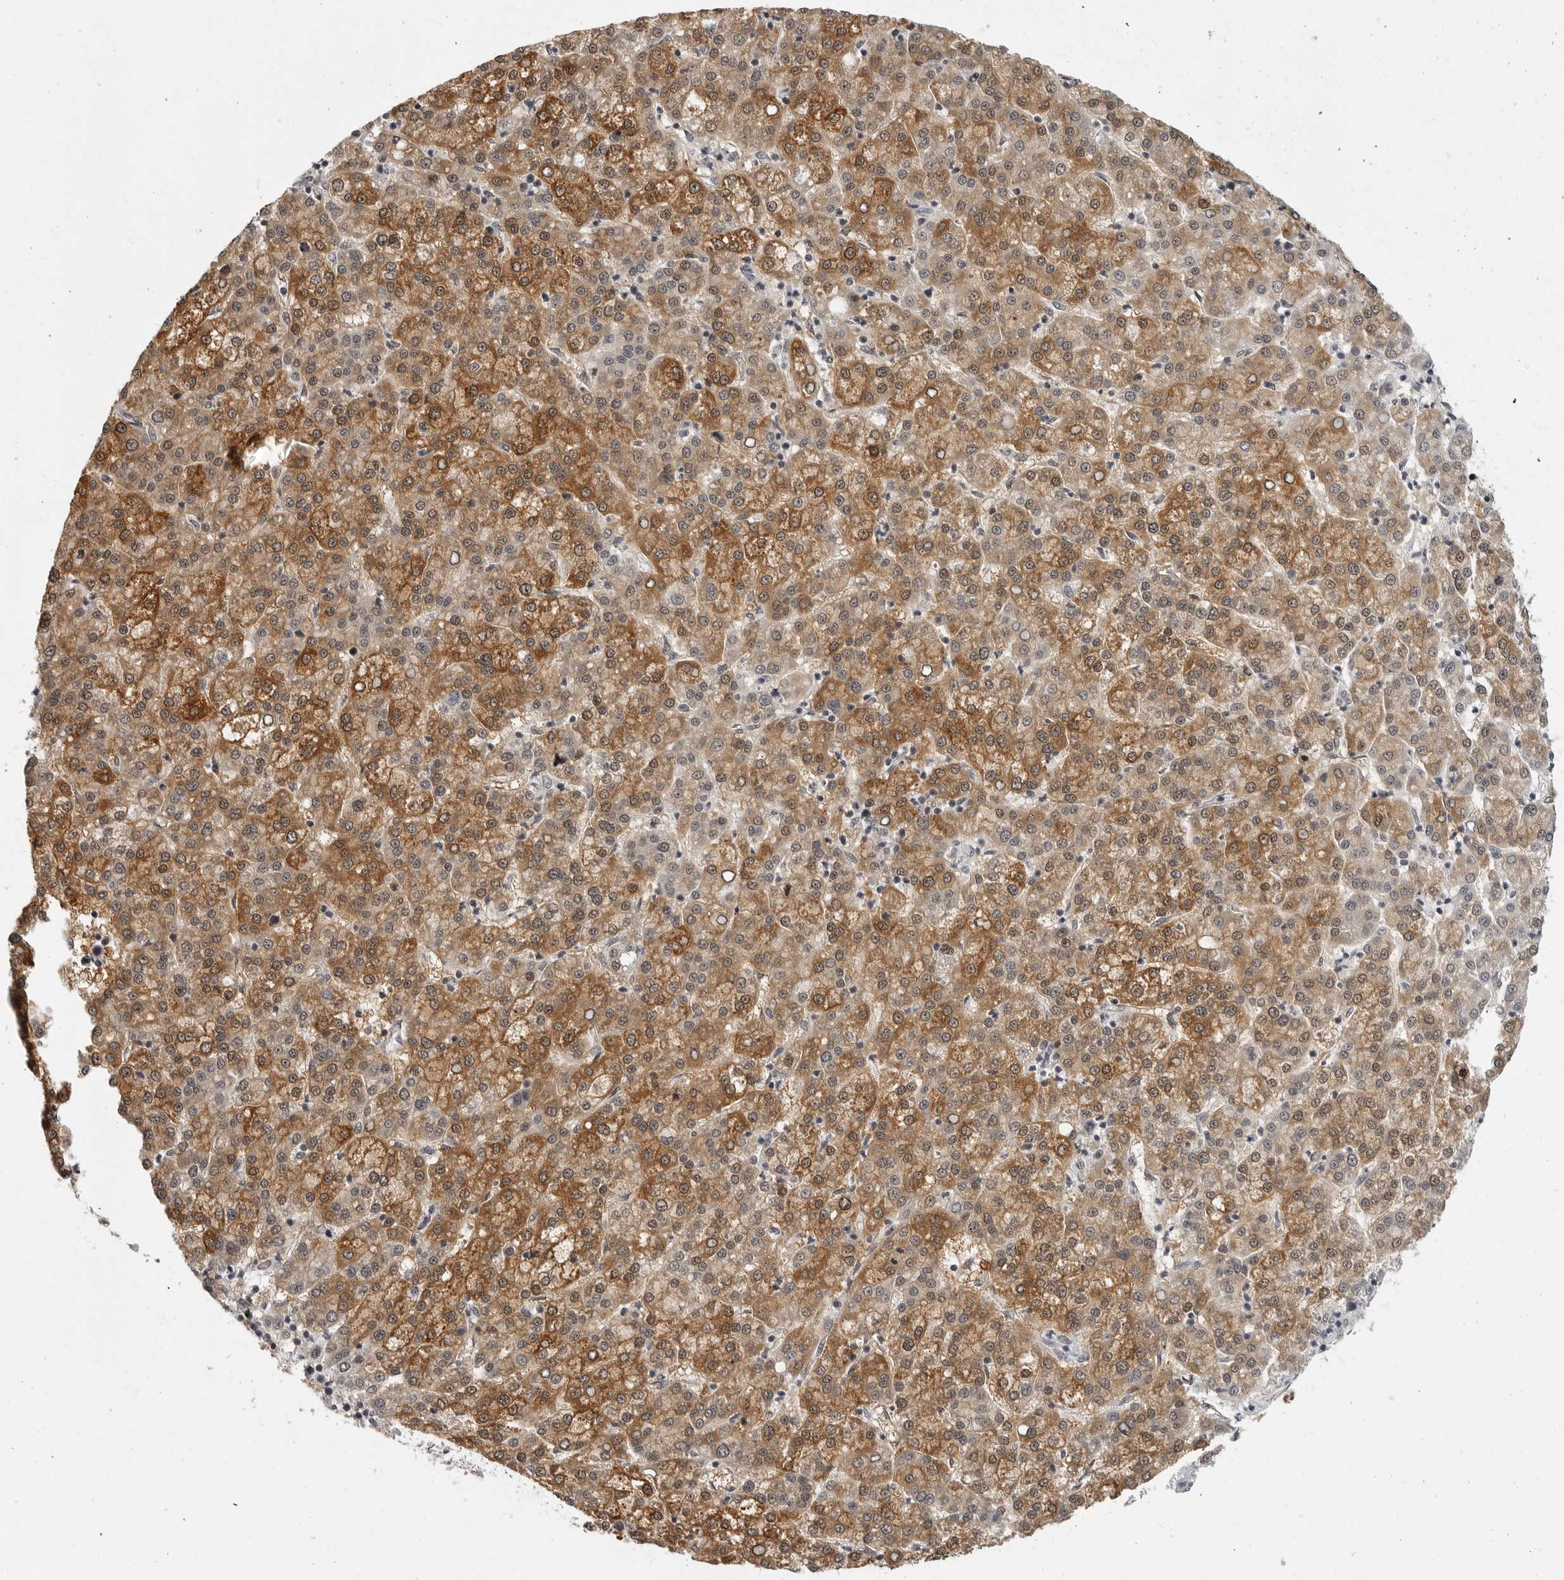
{"staining": {"intensity": "moderate", "quantity": ">75%", "location": "cytoplasmic/membranous"}, "tissue": "liver cancer", "cell_type": "Tumor cells", "image_type": "cancer", "snomed": [{"axis": "morphology", "description": "Carcinoma, Hepatocellular, NOS"}, {"axis": "topography", "description": "Liver"}], "caption": "Liver cancer was stained to show a protein in brown. There is medium levels of moderate cytoplasmic/membranous positivity in about >75% of tumor cells.", "gene": "PRDM10", "patient": {"sex": "female", "age": 58}}